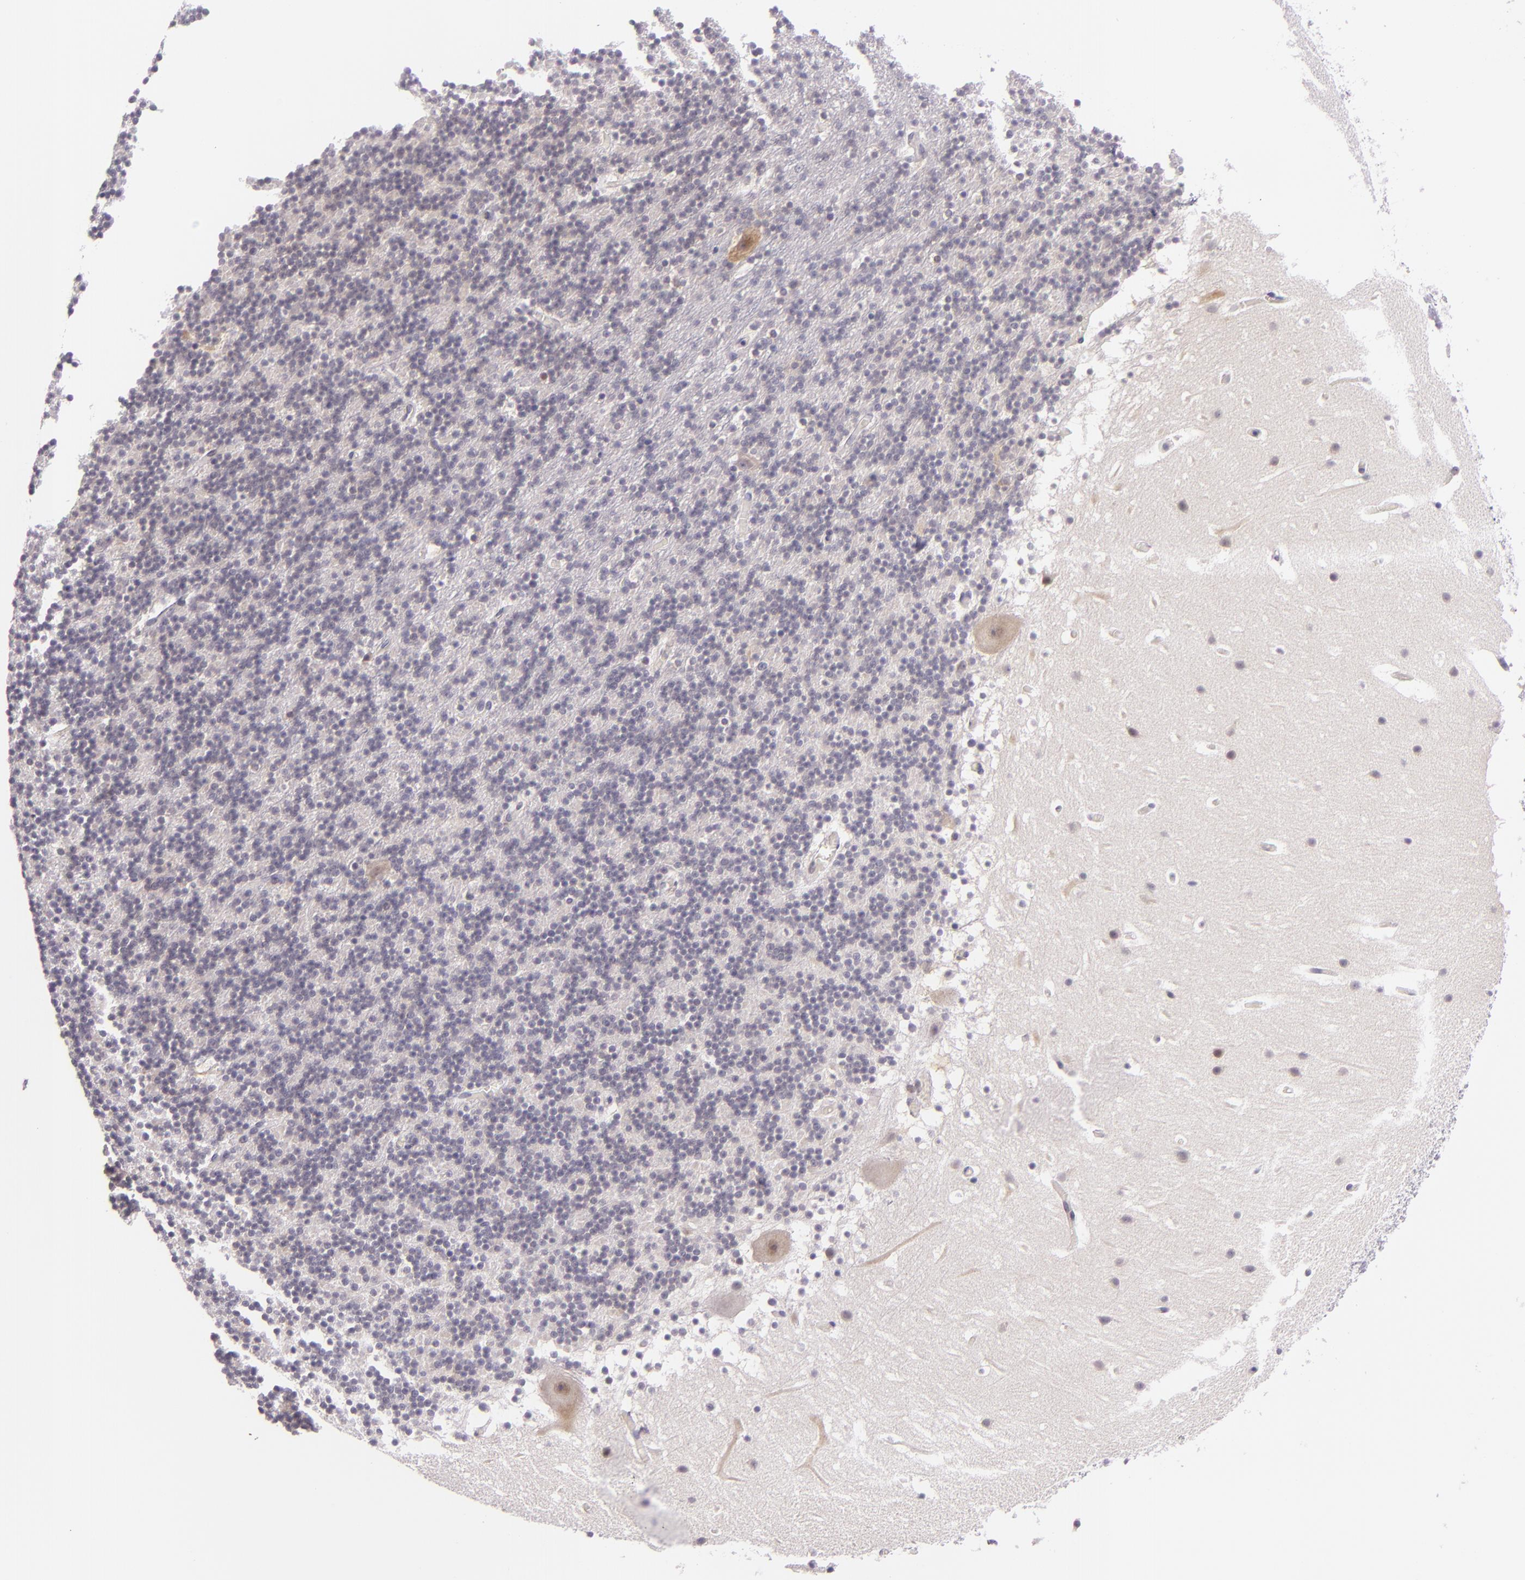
{"staining": {"intensity": "negative", "quantity": "none", "location": "none"}, "tissue": "cerebellum", "cell_type": "Cells in granular layer", "image_type": "normal", "snomed": [{"axis": "morphology", "description": "Normal tissue, NOS"}, {"axis": "topography", "description": "Cerebellum"}], "caption": "This histopathology image is of unremarkable cerebellum stained with IHC to label a protein in brown with the nuclei are counter-stained blue. There is no positivity in cells in granular layer.", "gene": "HSP90AA1", "patient": {"sex": "male", "age": 45}}